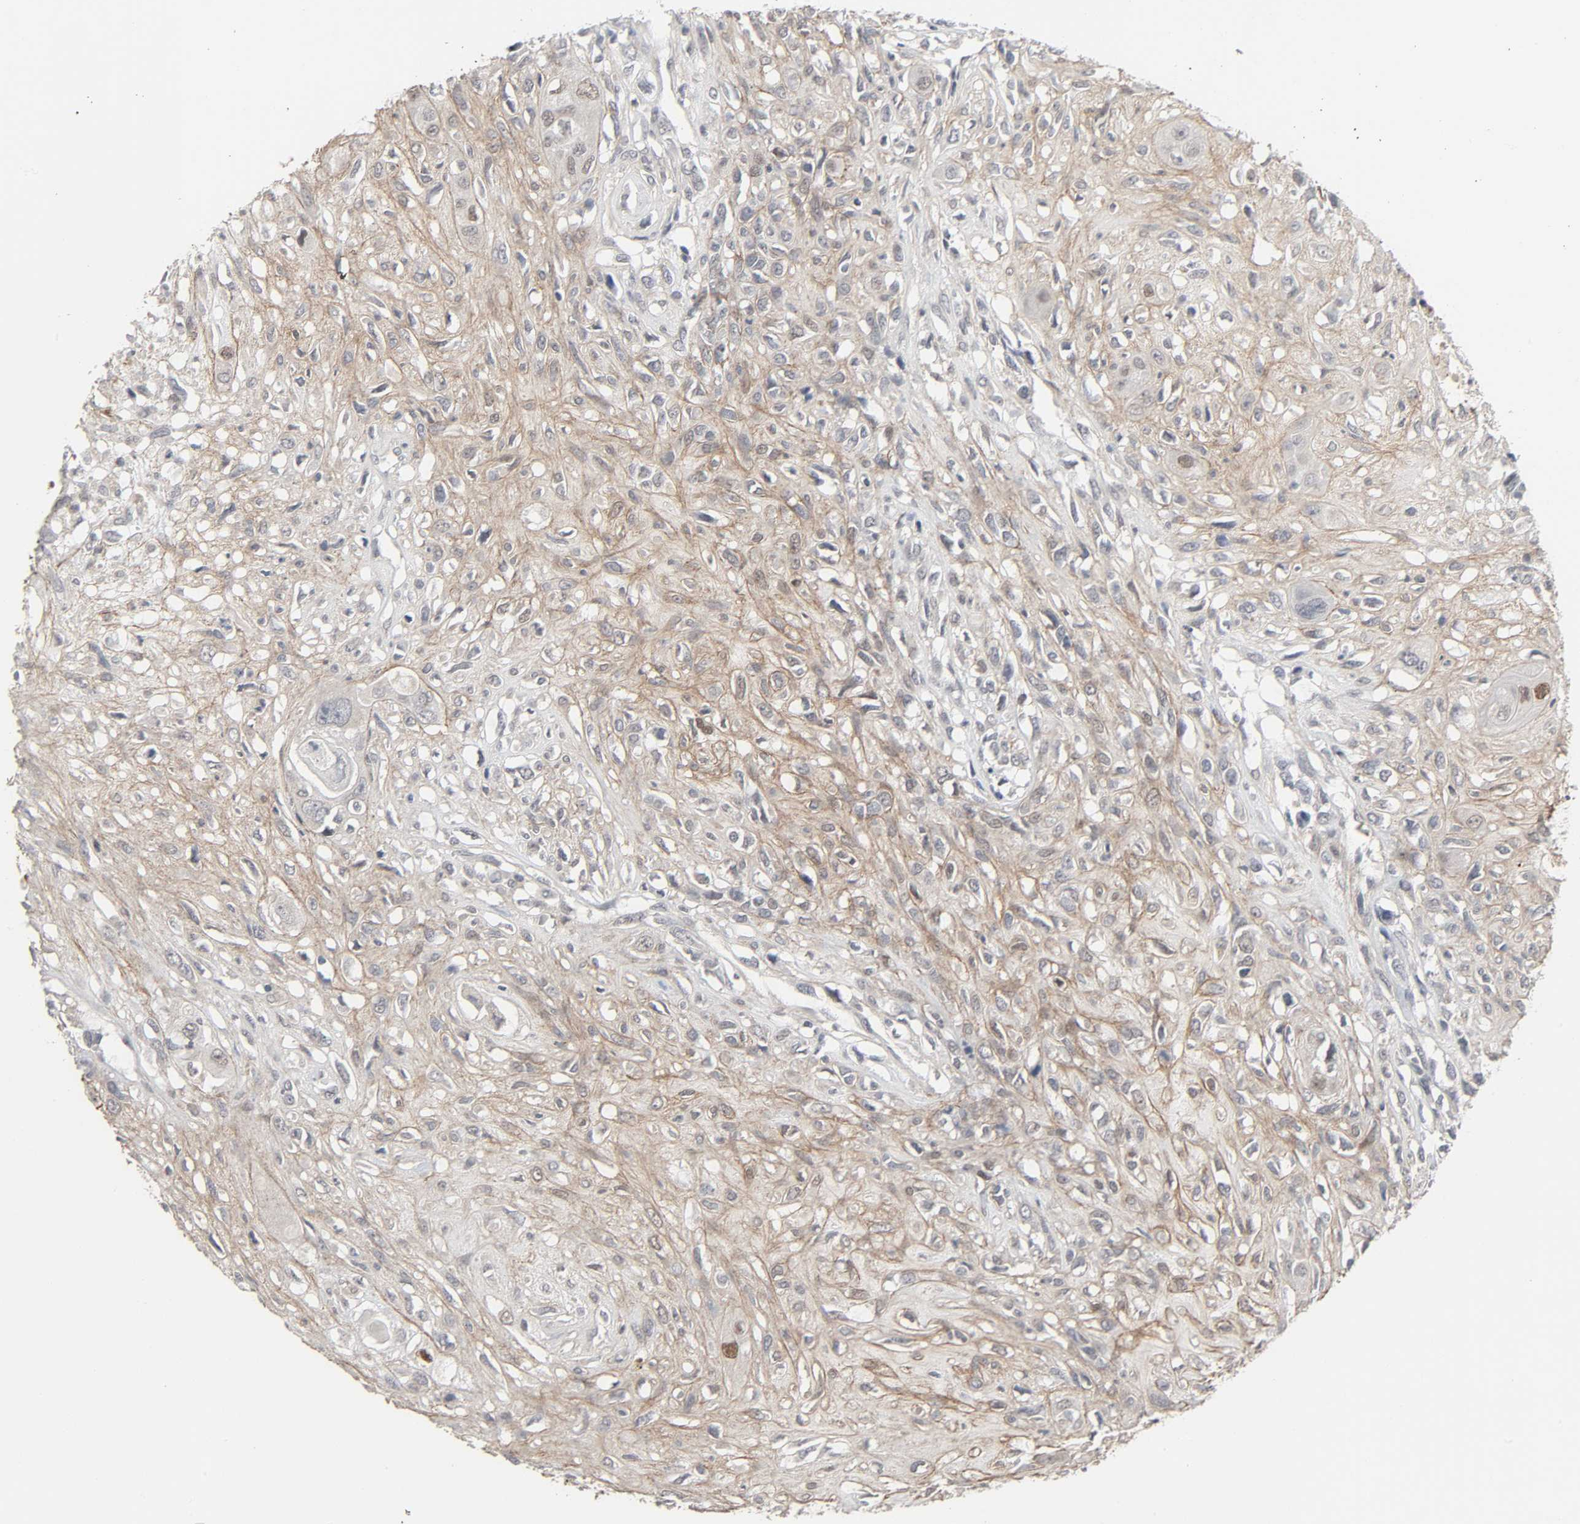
{"staining": {"intensity": "negative", "quantity": "none", "location": "none"}, "tissue": "head and neck cancer", "cell_type": "Tumor cells", "image_type": "cancer", "snomed": [{"axis": "morphology", "description": "Necrosis, NOS"}, {"axis": "morphology", "description": "Neoplasm, malignant, NOS"}, {"axis": "topography", "description": "Salivary gland"}, {"axis": "topography", "description": "Head-Neck"}], "caption": "Immunohistochemistry (IHC) of human head and neck cancer demonstrates no staining in tumor cells.", "gene": "ZNF222", "patient": {"sex": "male", "age": 43}}